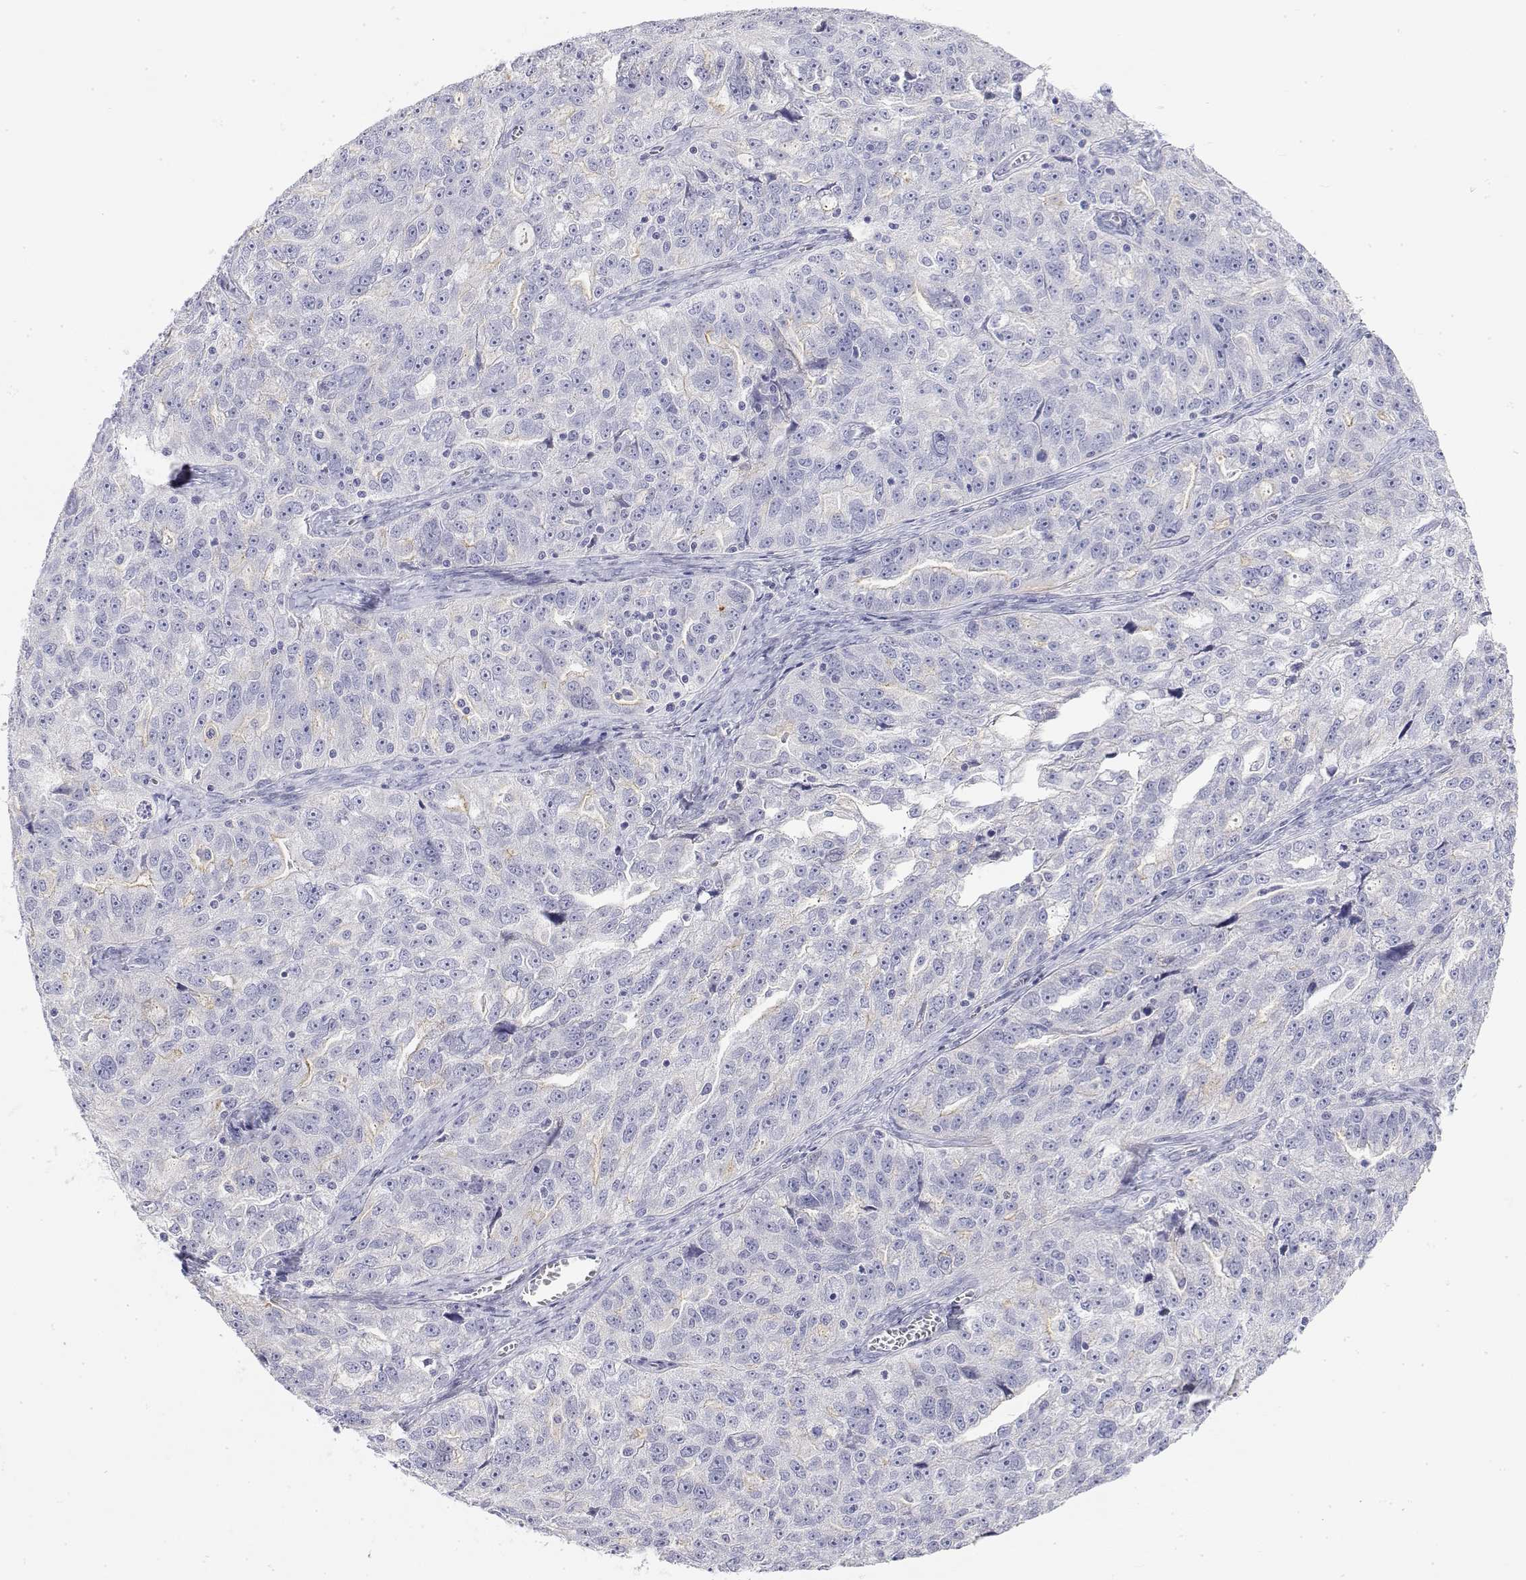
{"staining": {"intensity": "negative", "quantity": "none", "location": "none"}, "tissue": "ovarian cancer", "cell_type": "Tumor cells", "image_type": "cancer", "snomed": [{"axis": "morphology", "description": "Cystadenocarcinoma, serous, NOS"}, {"axis": "topography", "description": "Ovary"}], "caption": "There is no significant positivity in tumor cells of ovarian cancer (serous cystadenocarcinoma).", "gene": "MISP", "patient": {"sex": "female", "age": 51}}